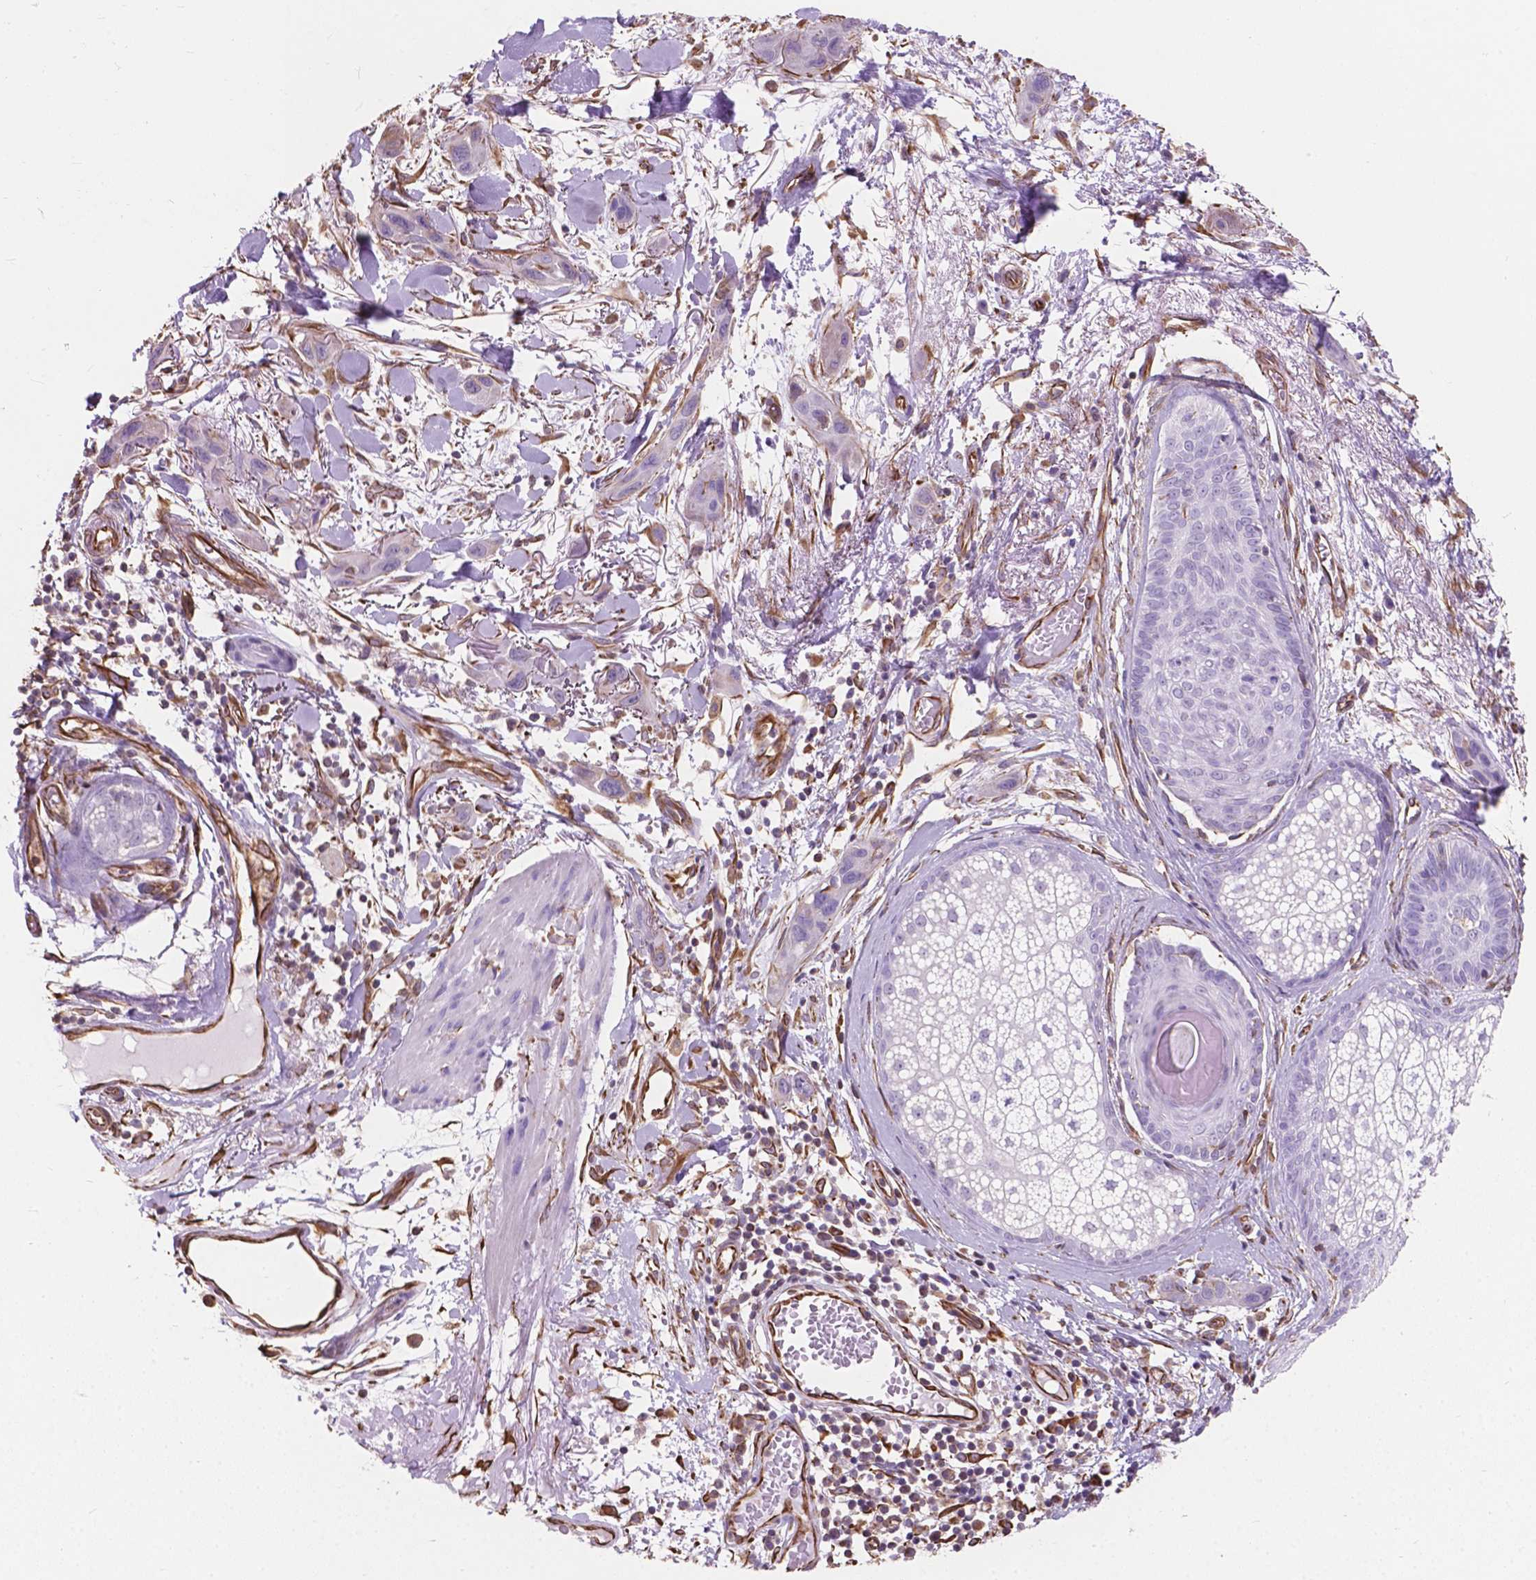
{"staining": {"intensity": "negative", "quantity": "none", "location": "none"}, "tissue": "skin cancer", "cell_type": "Tumor cells", "image_type": "cancer", "snomed": [{"axis": "morphology", "description": "Squamous cell carcinoma, NOS"}, {"axis": "topography", "description": "Skin"}], "caption": "The histopathology image shows no significant staining in tumor cells of skin cancer.", "gene": "AMOT", "patient": {"sex": "male", "age": 79}}